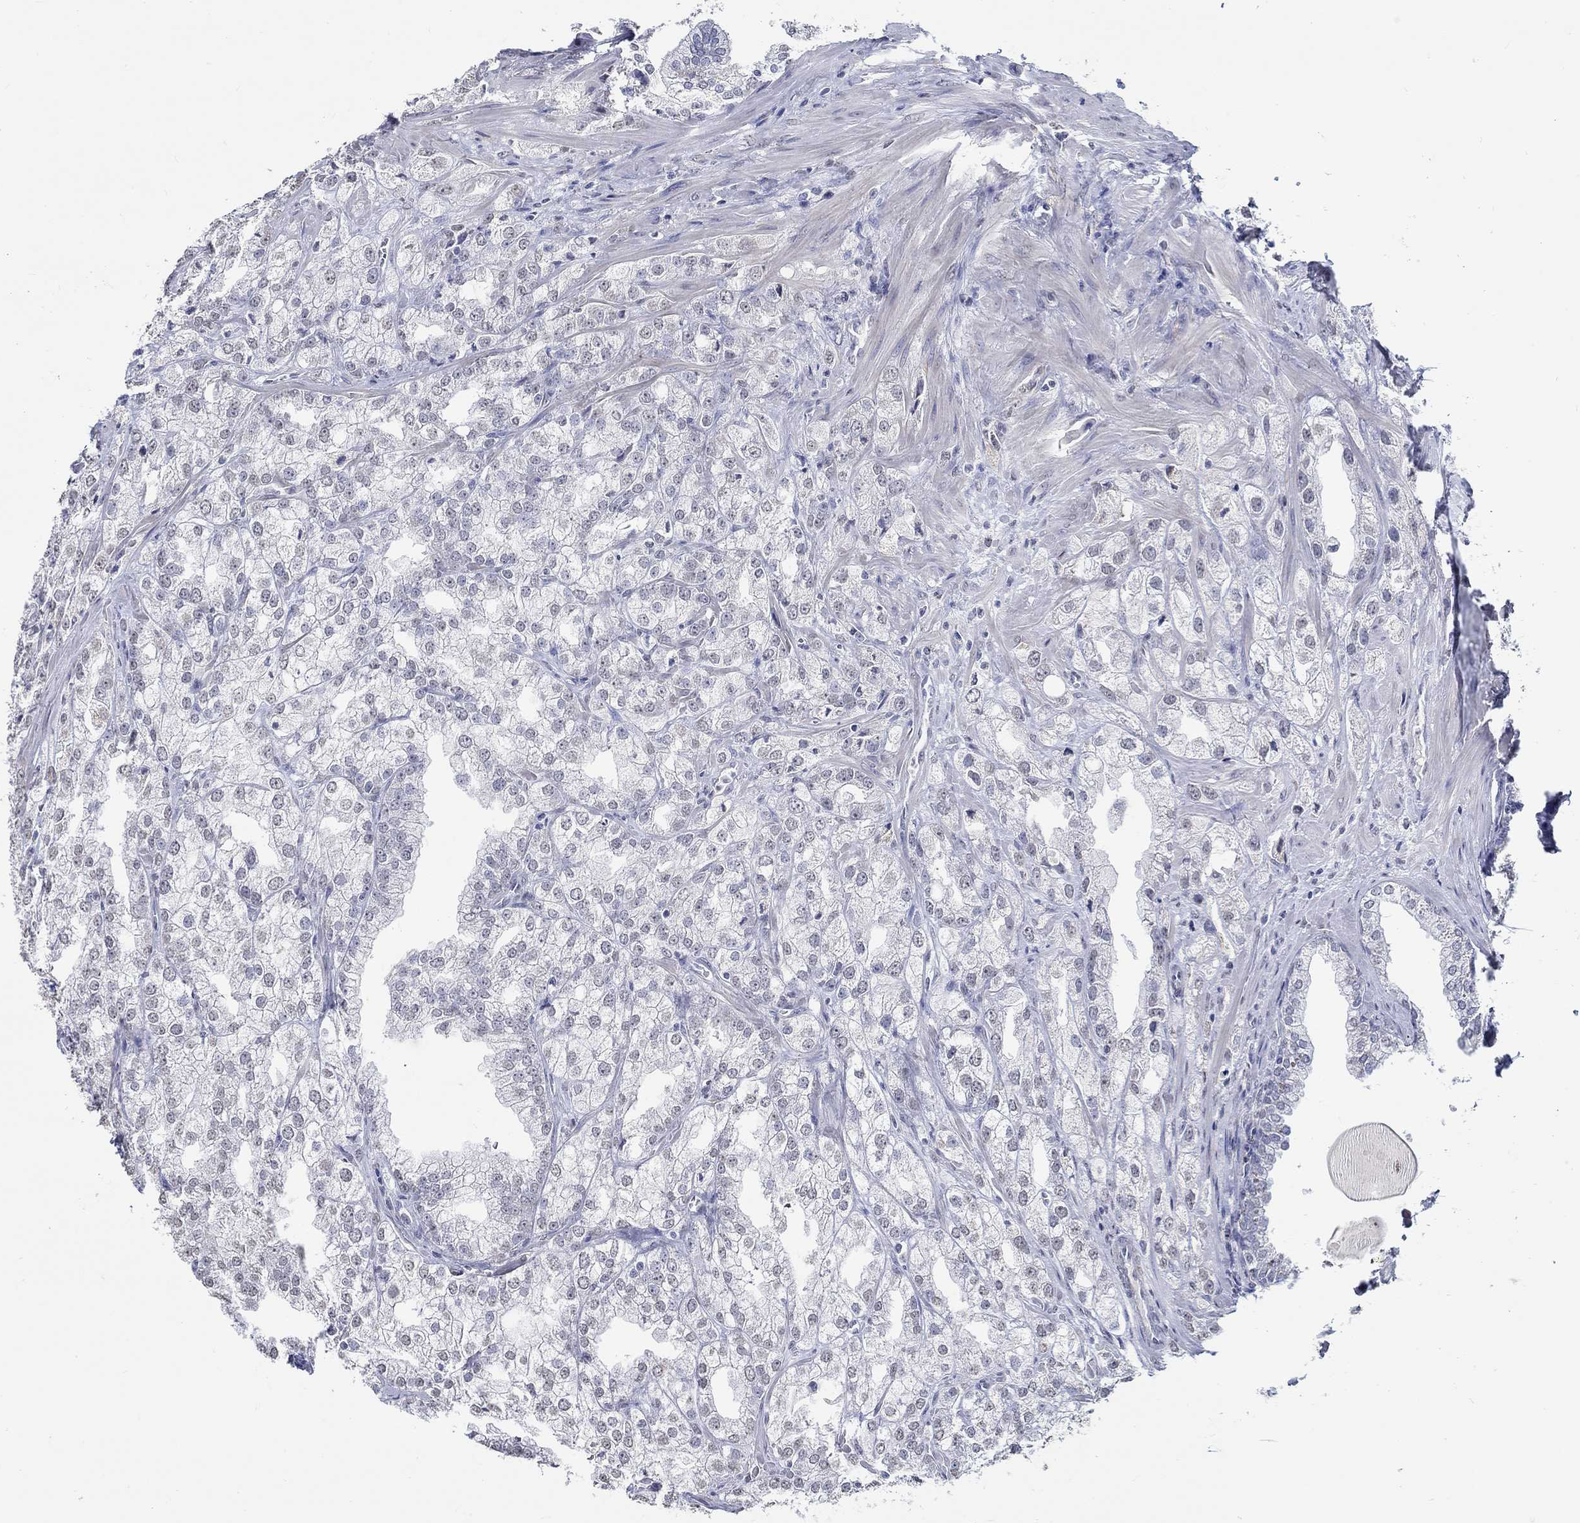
{"staining": {"intensity": "negative", "quantity": "none", "location": "none"}, "tissue": "prostate cancer", "cell_type": "Tumor cells", "image_type": "cancer", "snomed": [{"axis": "morphology", "description": "Adenocarcinoma, NOS"}, {"axis": "topography", "description": "Prostate"}], "caption": "IHC of human prostate adenocarcinoma displays no expression in tumor cells.", "gene": "PDE1B", "patient": {"sex": "male", "age": 70}}